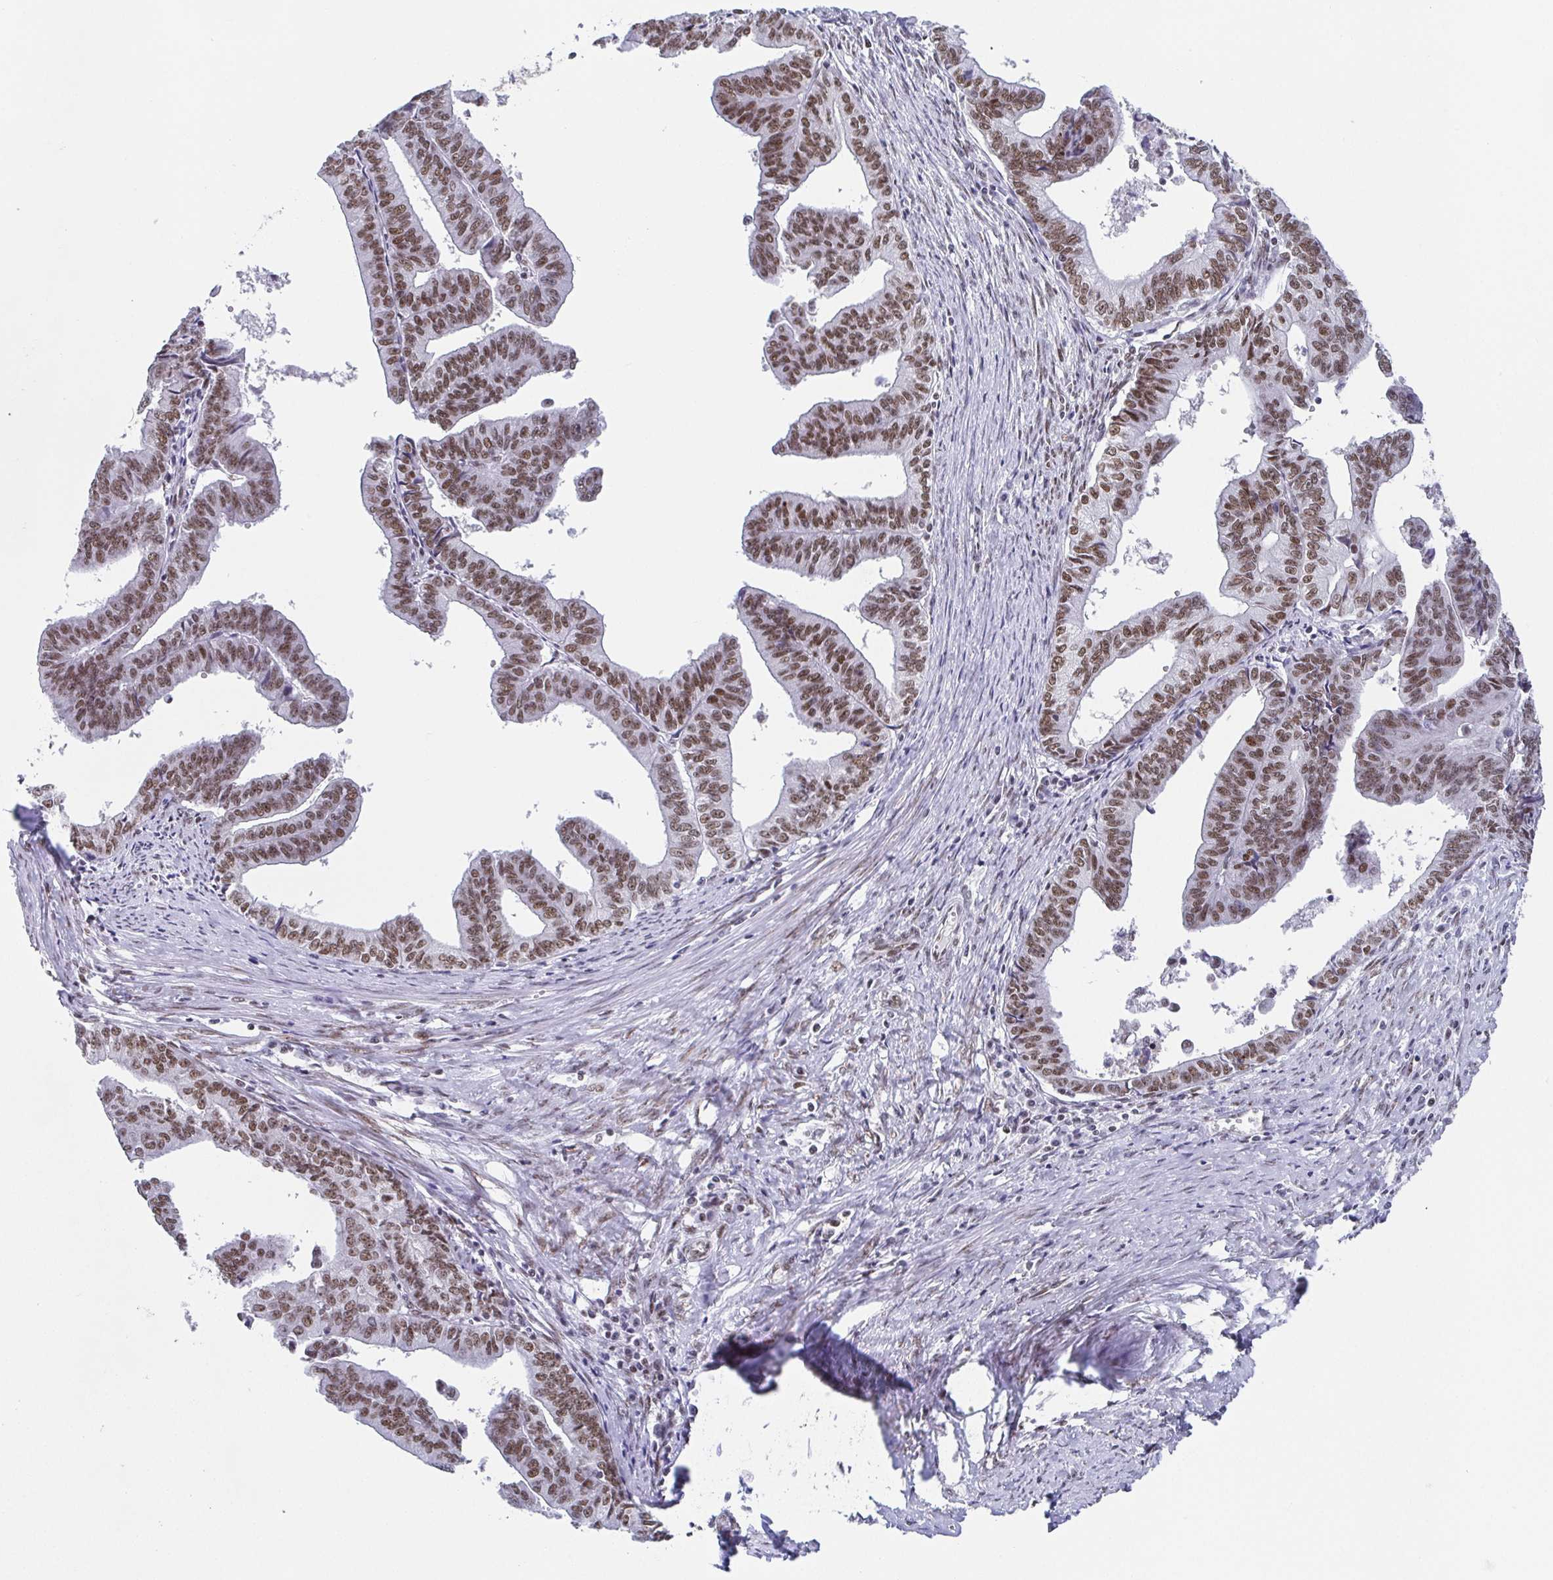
{"staining": {"intensity": "moderate", "quantity": ">75%", "location": "nuclear"}, "tissue": "endometrial cancer", "cell_type": "Tumor cells", "image_type": "cancer", "snomed": [{"axis": "morphology", "description": "Adenocarcinoma, NOS"}, {"axis": "topography", "description": "Endometrium"}], "caption": "Approximately >75% of tumor cells in endometrial adenocarcinoma show moderate nuclear protein staining as visualized by brown immunohistochemical staining.", "gene": "SLC7A10", "patient": {"sex": "female", "age": 65}}